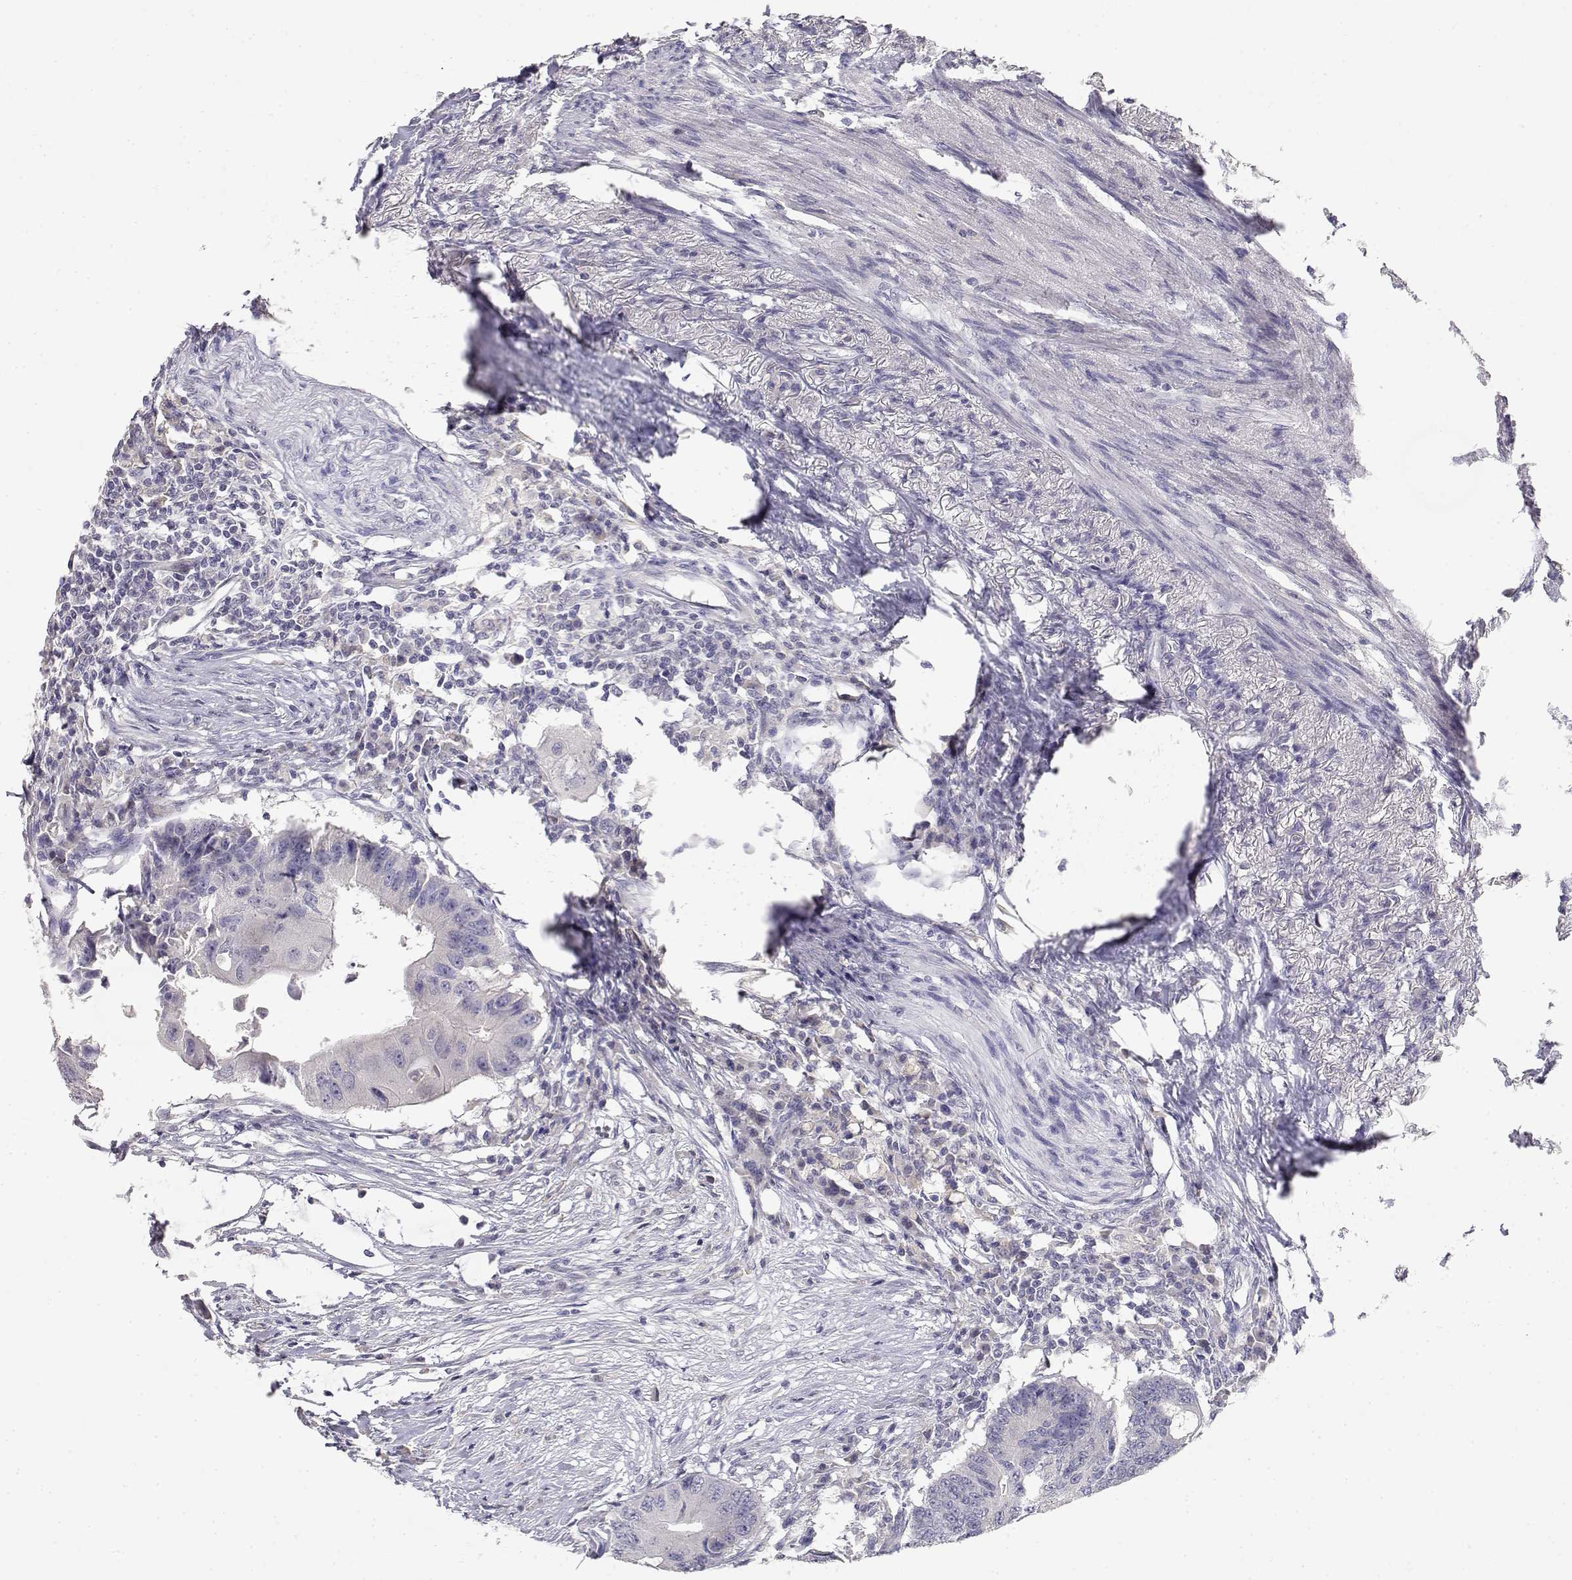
{"staining": {"intensity": "negative", "quantity": "none", "location": "none"}, "tissue": "colorectal cancer", "cell_type": "Tumor cells", "image_type": "cancer", "snomed": [{"axis": "morphology", "description": "Adenocarcinoma, NOS"}, {"axis": "topography", "description": "Colon"}], "caption": "Tumor cells show no significant protein positivity in colorectal cancer. Nuclei are stained in blue.", "gene": "ADA", "patient": {"sex": "male", "age": 71}}